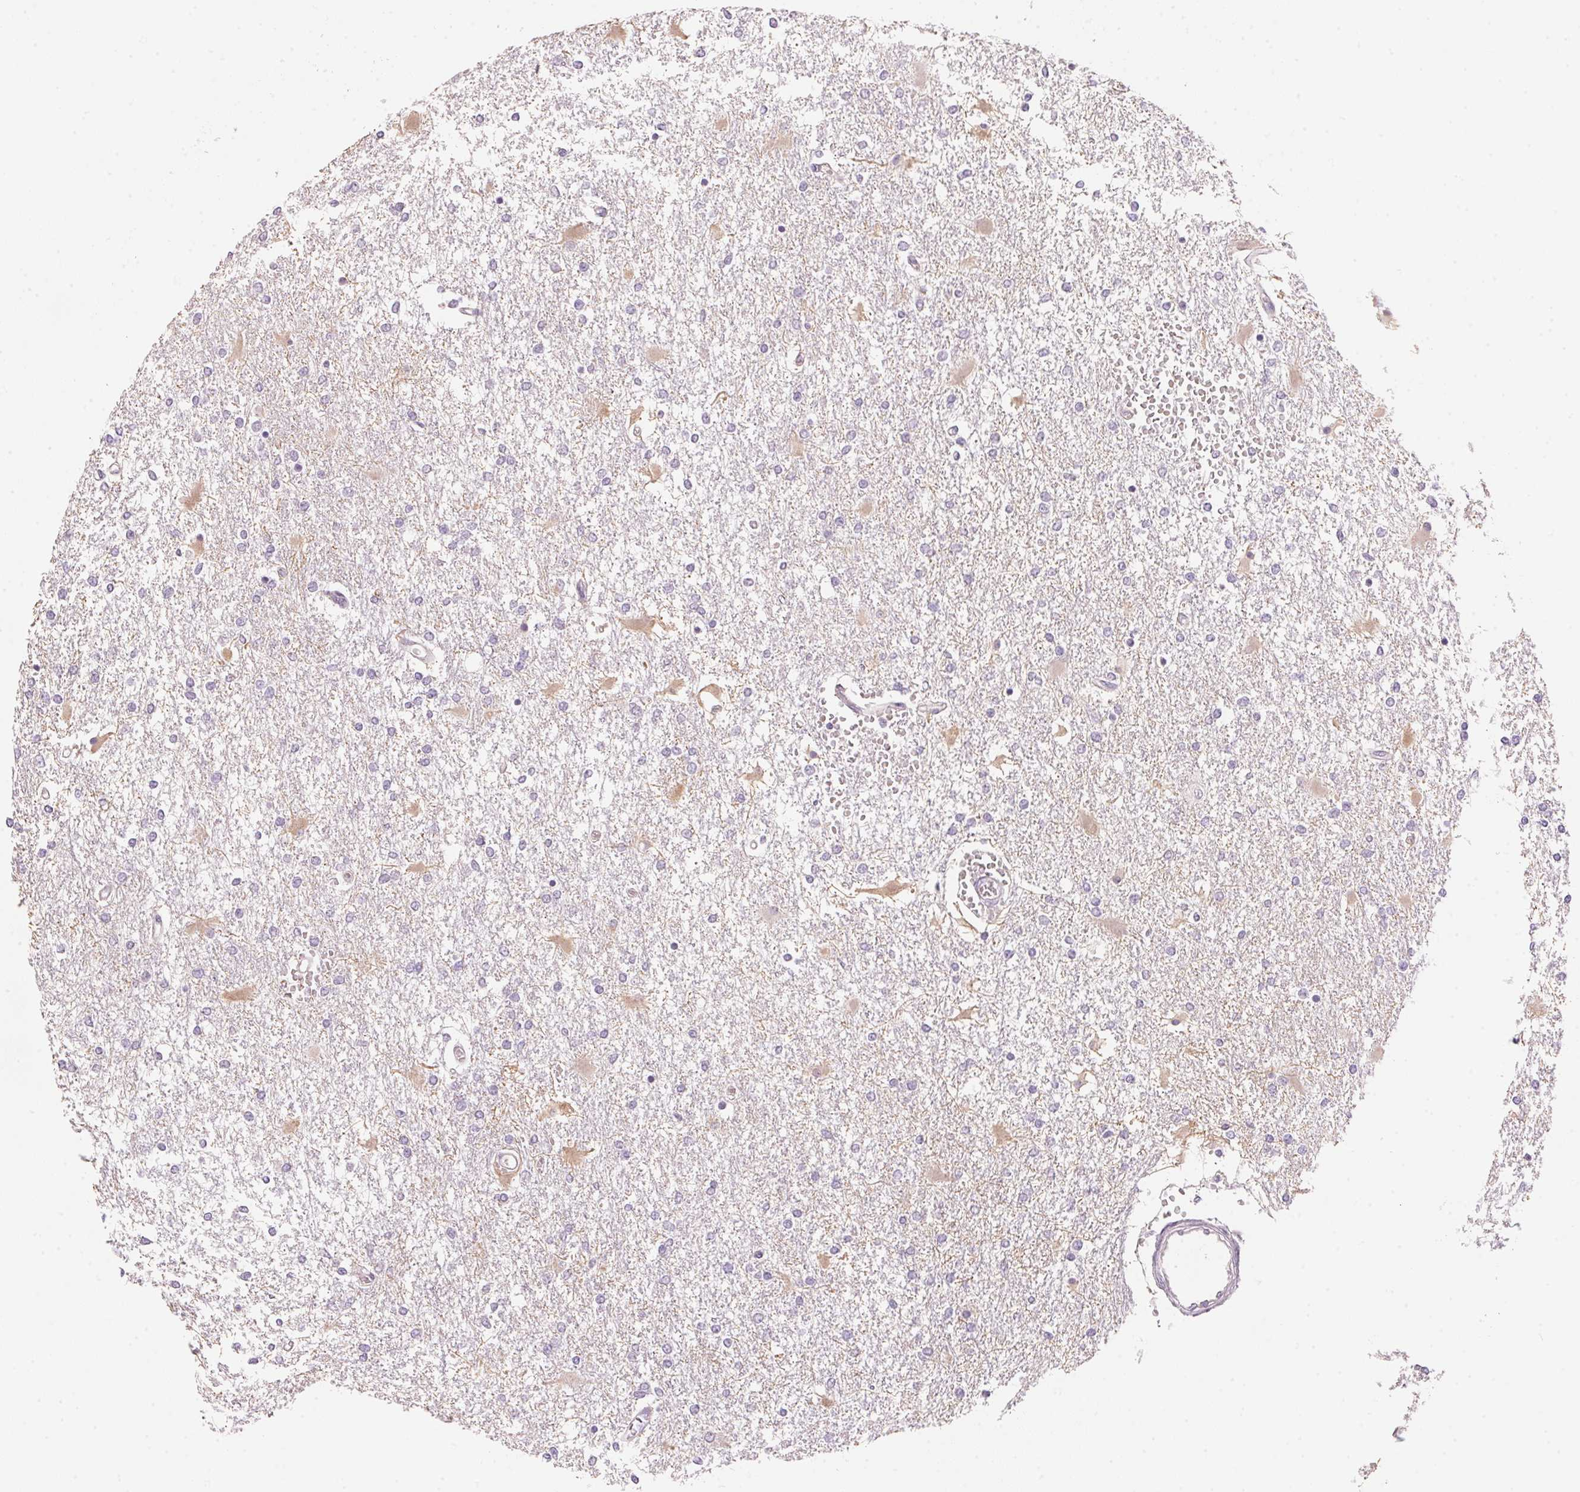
{"staining": {"intensity": "negative", "quantity": "none", "location": "none"}, "tissue": "glioma", "cell_type": "Tumor cells", "image_type": "cancer", "snomed": [{"axis": "morphology", "description": "Glioma, malignant, High grade"}, {"axis": "topography", "description": "Cerebral cortex"}], "caption": "Immunohistochemistry of human malignant glioma (high-grade) displays no expression in tumor cells.", "gene": "CYP11B1", "patient": {"sex": "male", "age": 79}}